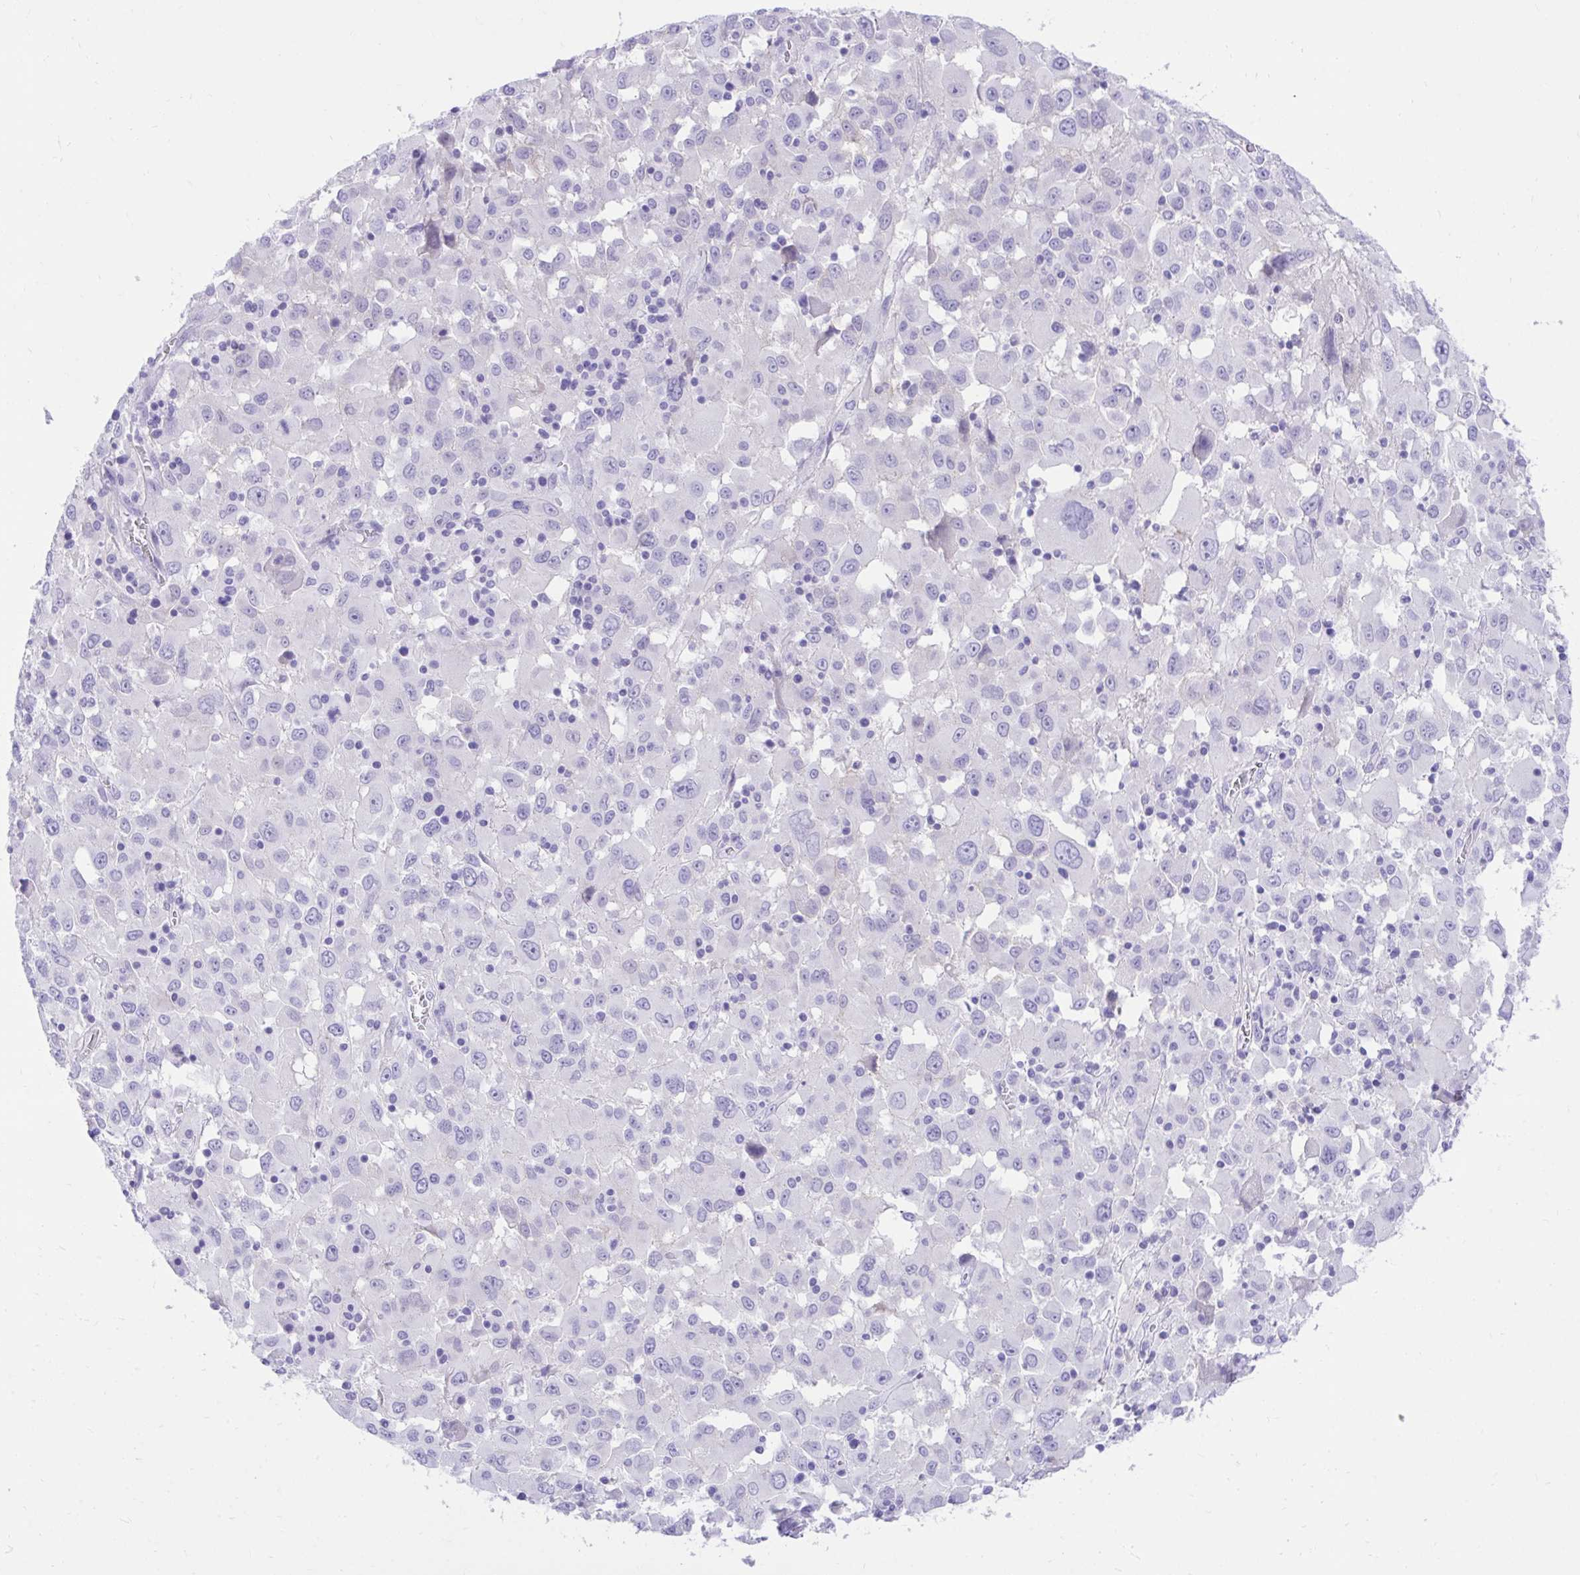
{"staining": {"intensity": "negative", "quantity": "none", "location": "none"}, "tissue": "melanoma", "cell_type": "Tumor cells", "image_type": "cancer", "snomed": [{"axis": "morphology", "description": "Malignant melanoma, Metastatic site"}, {"axis": "topography", "description": "Soft tissue"}], "caption": "A high-resolution image shows immunohistochemistry staining of malignant melanoma (metastatic site), which displays no significant positivity in tumor cells. (DAB (3,3'-diaminobenzidine) immunohistochemistry (IHC), high magnification).", "gene": "KCNN4", "patient": {"sex": "male", "age": 50}}